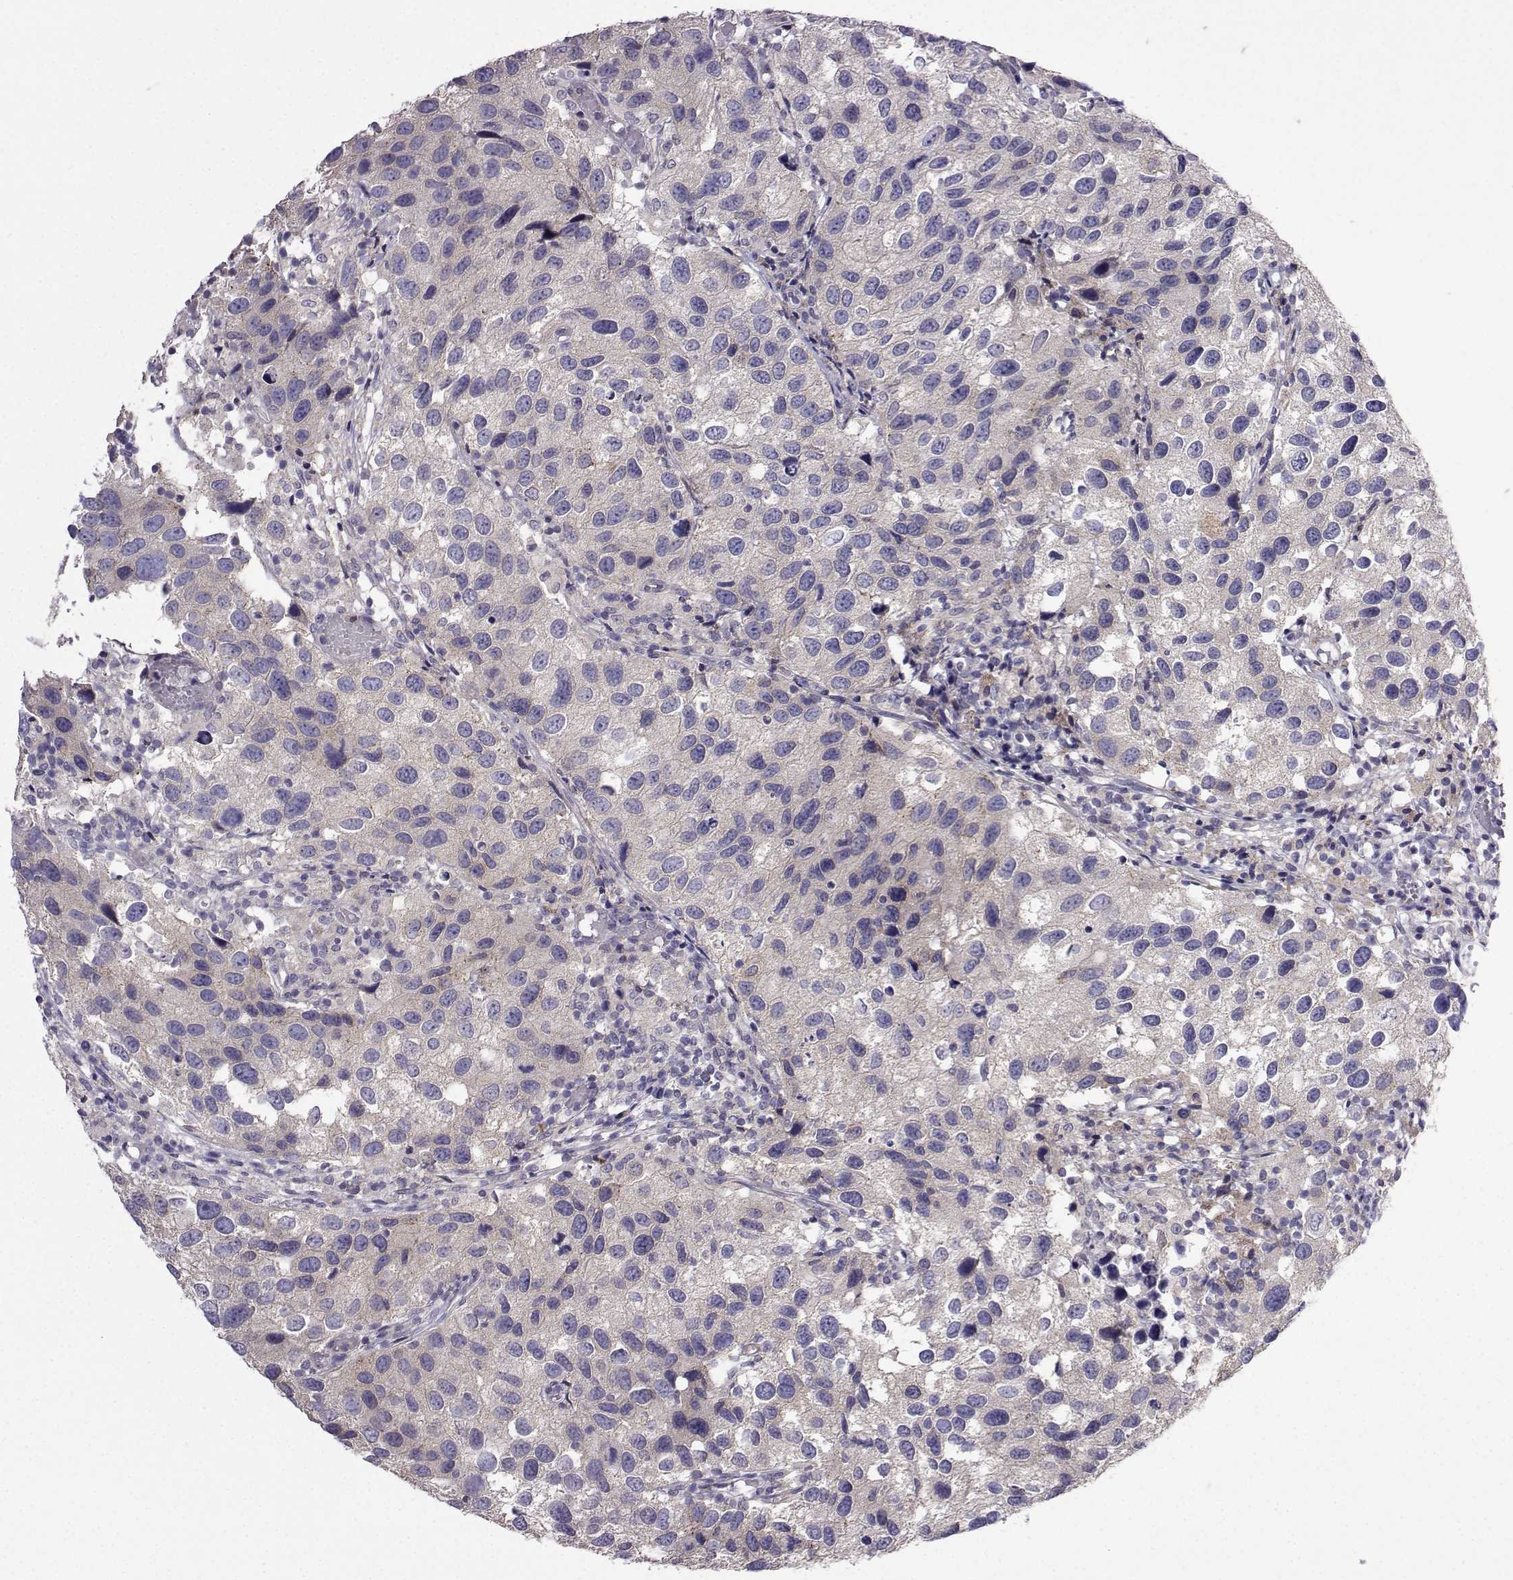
{"staining": {"intensity": "negative", "quantity": "none", "location": "none"}, "tissue": "urothelial cancer", "cell_type": "Tumor cells", "image_type": "cancer", "snomed": [{"axis": "morphology", "description": "Urothelial carcinoma, High grade"}, {"axis": "topography", "description": "Urinary bladder"}], "caption": "Image shows no significant protein positivity in tumor cells of urothelial cancer.", "gene": "FCAMR", "patient": {"sex": "male", "age": 79}}